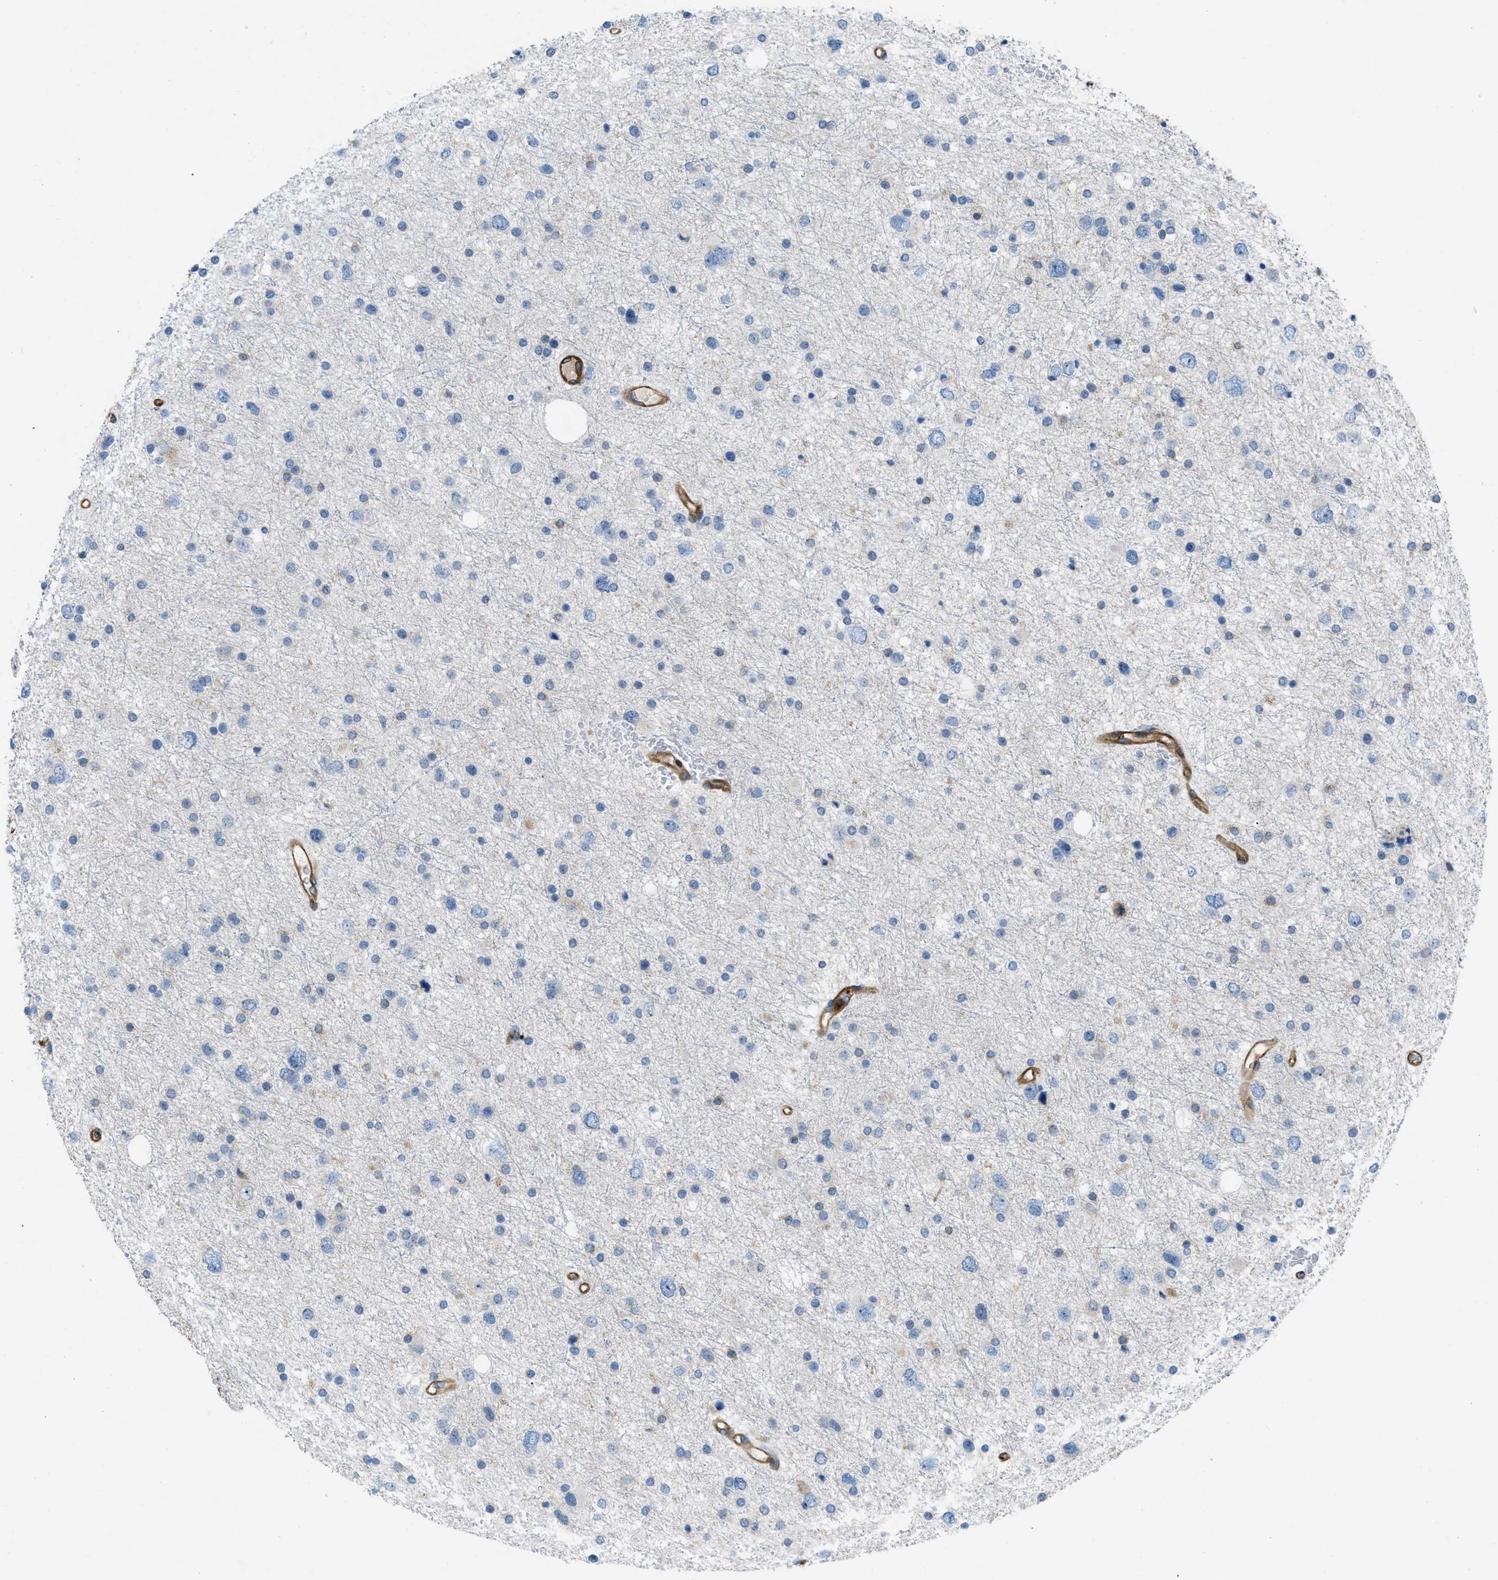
{"staining": {"intensity": "negative", "quantity": "none", "location": "none"}, "tissue": "glioma", "cell_type": "Tumor cells", "image_type": "cancer", "snomed": [{"axis": "morphology", "description": "Glioma, malignant, Low grade"}, {"axis": "topography", "description": "Brain"}], "caption": "Malignant low-grade glioma stained for a protein using immunohistochemistry reveals no staining tumor cells.", "gene": "ATP2A3", "patient": {"sex": "female", "age": 37}}